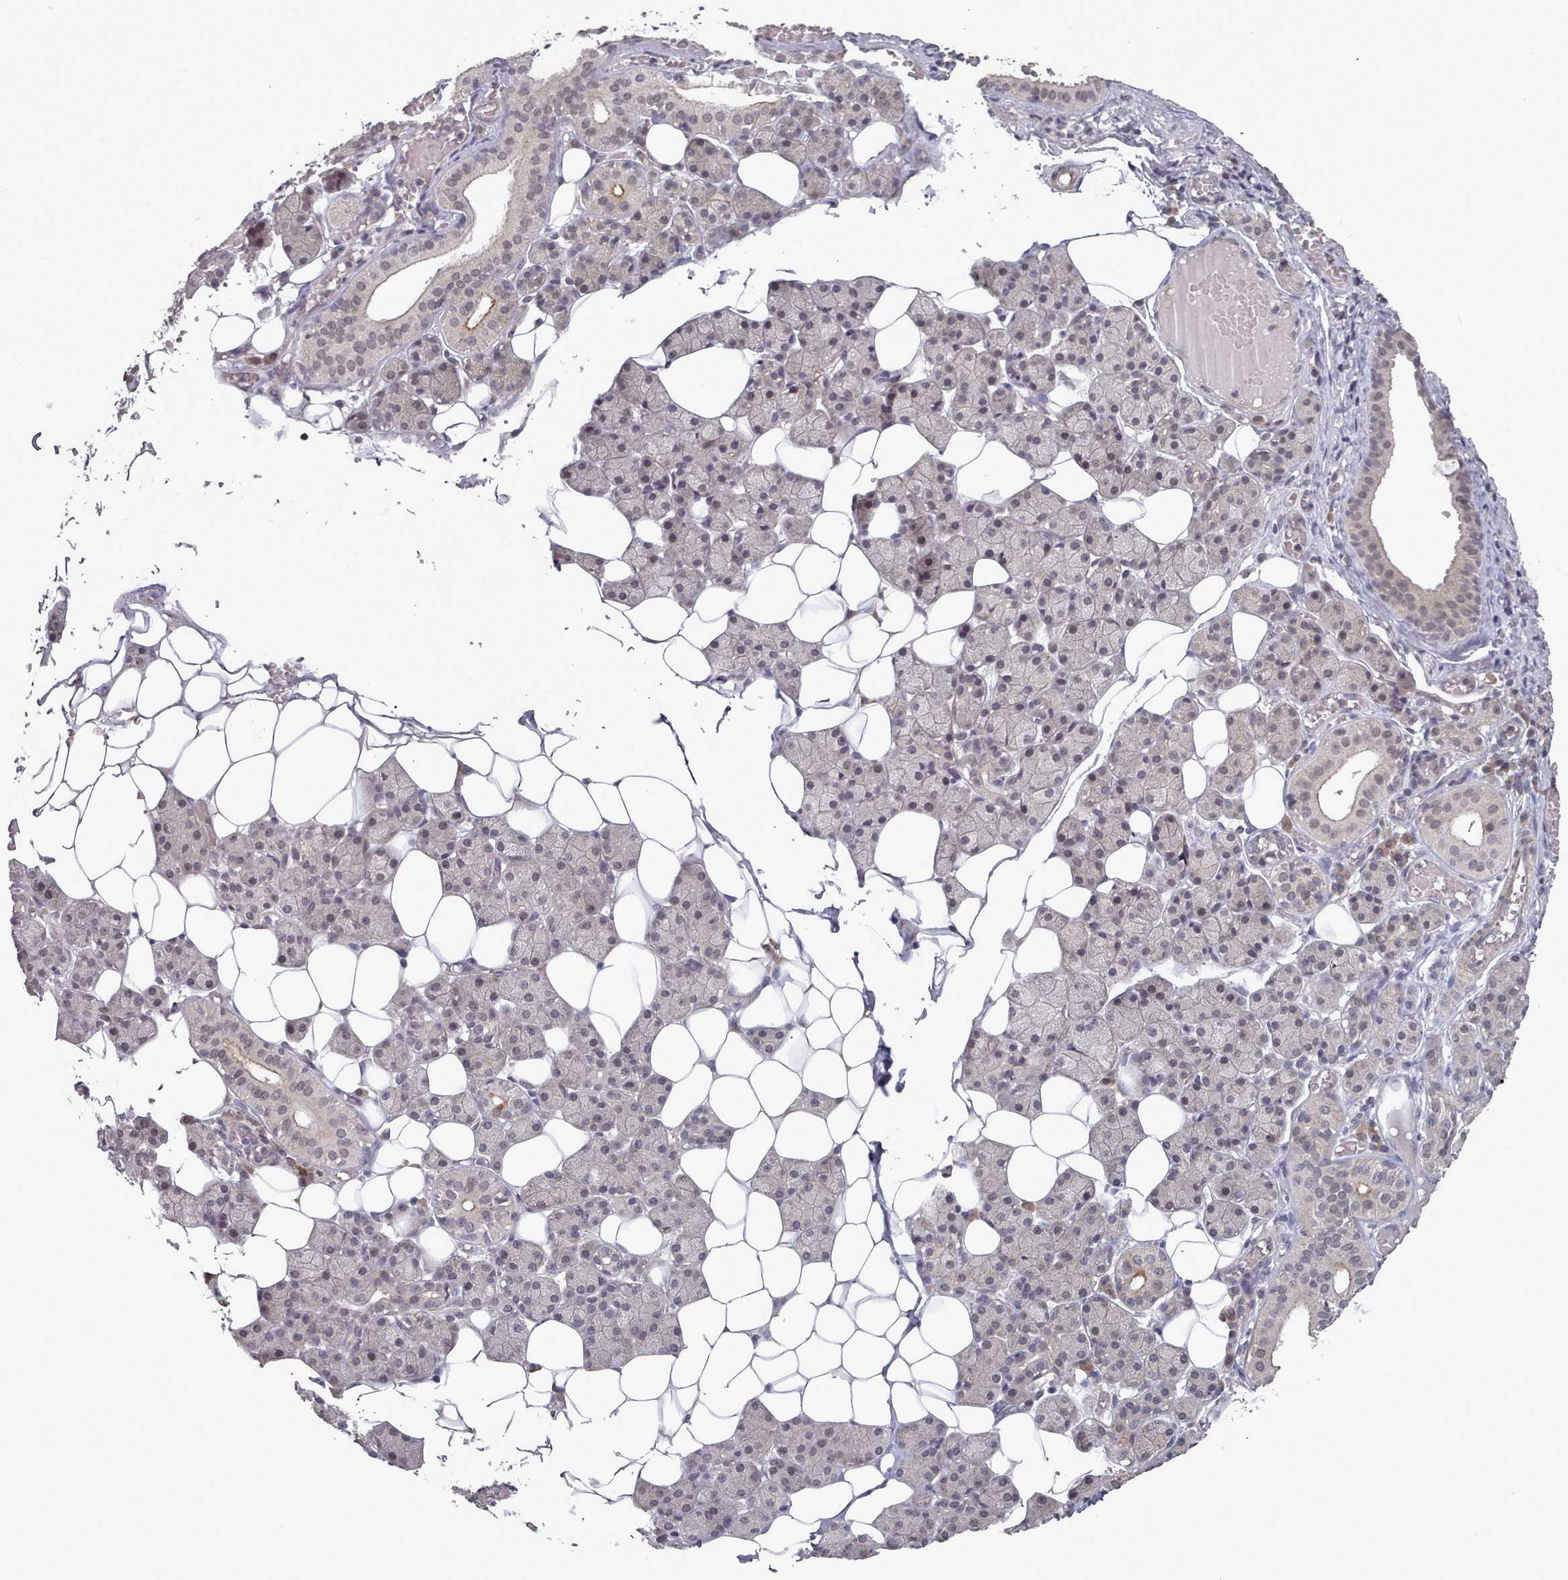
{"staining": {"intensity": "negative", "quantity": "none", "location": "none"}, "tissue": "salivary gland", "cell_type": "Glandular cells", "image_type": "normal", "snomed": [{"axis": "morphology", "description": "Normal tissue, NOS"}, {"axis": "topography", "description": "Salivary gland"}], "caption": "DAB immunohistochemical staining of unremarkable human salivary gland demonstrates no significant staining in glandular cells. (DAB IHC with hematoxylin counter stain).", "gene": "HYAL3", "patient": {"sex": "female", "age": 33}}